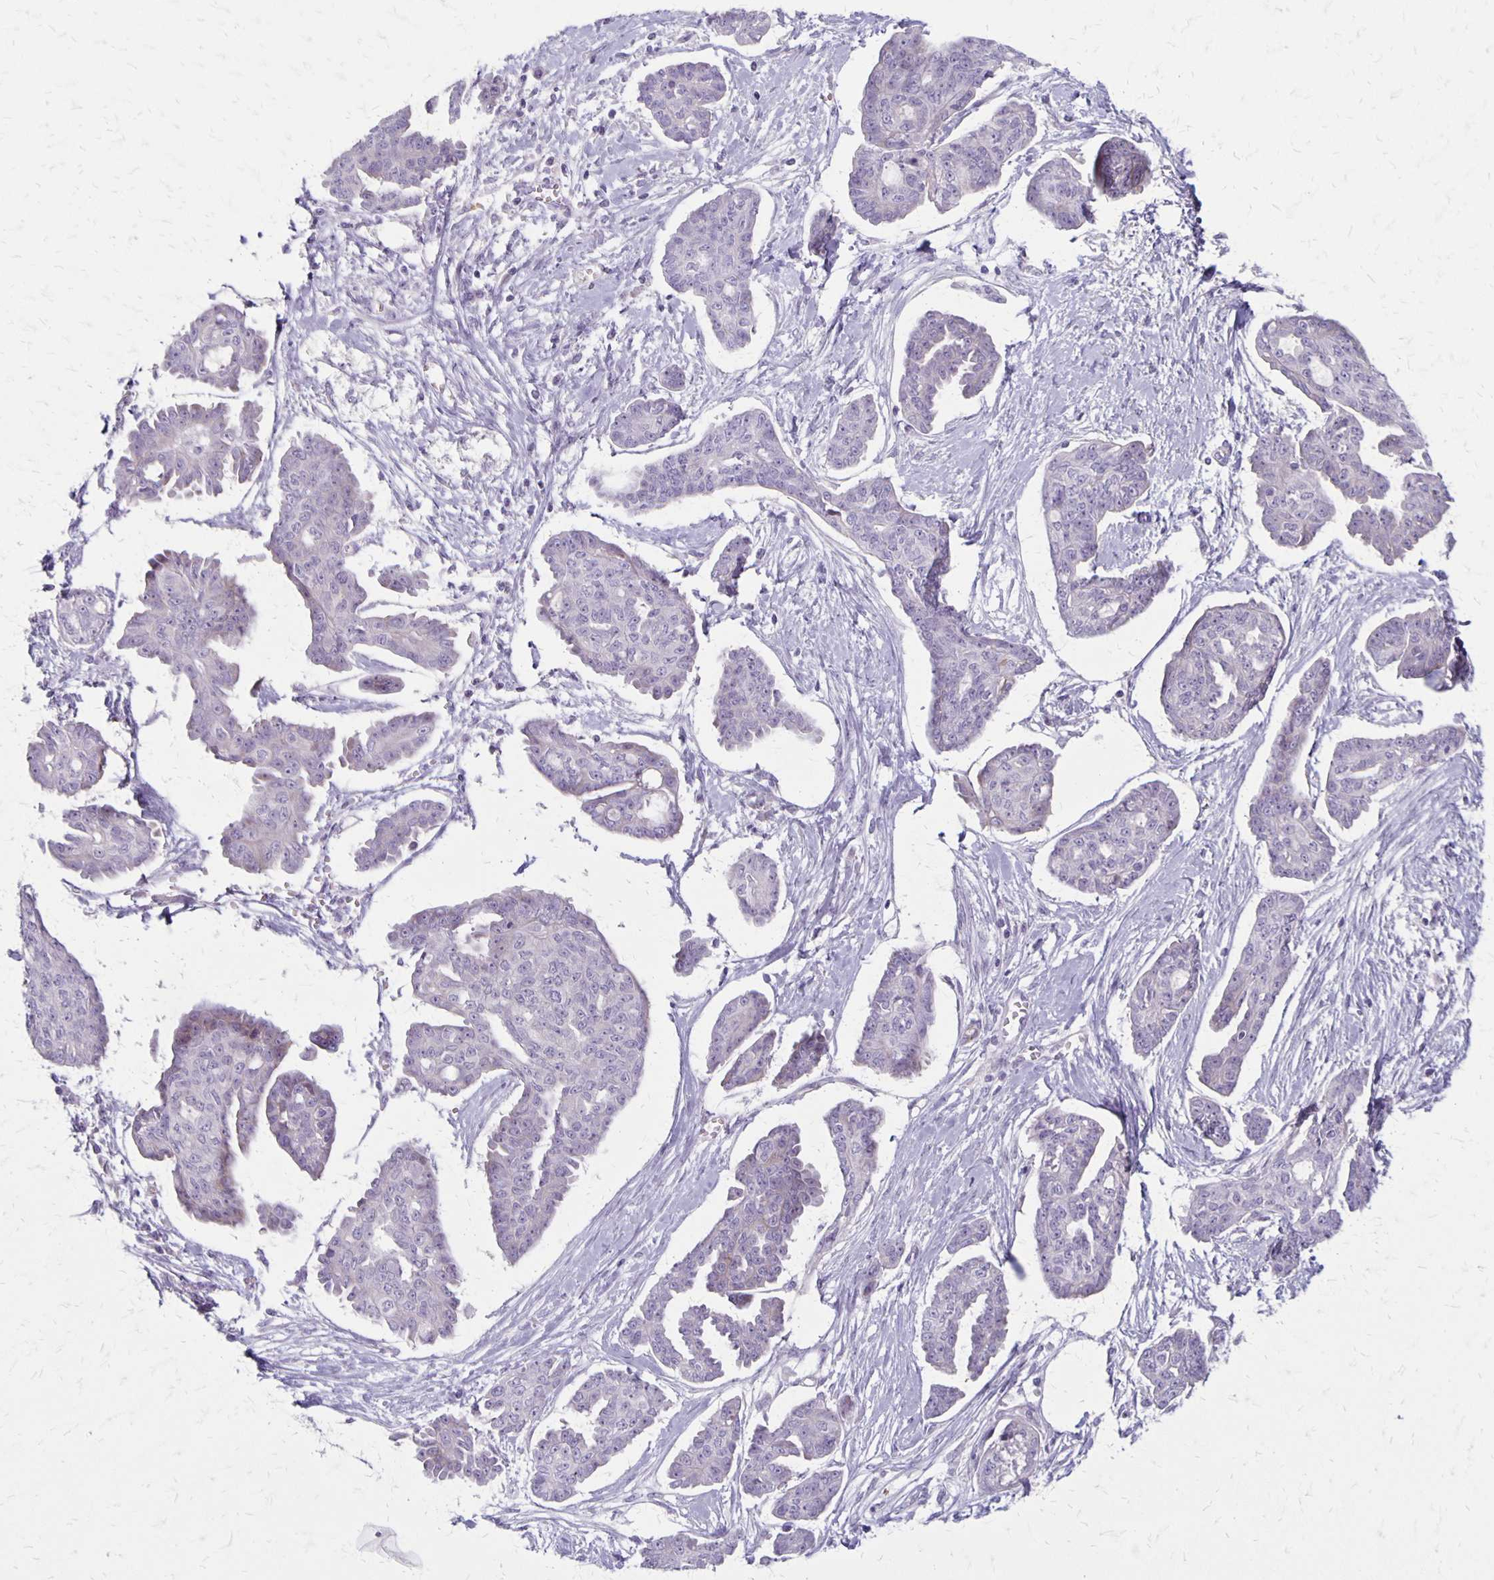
{"staining": {"intensity": "negative", "quantity": "none", "location": "none"}, "tissue": "ovarian cancer", "cell_type": "Tumor cells", "image_type": "cancer", "snomed": [{"axis": "morphology", "description": "Cystadenocarcinoma, serous, NOS"}, {"axis": "topography", "description": "Ovary"}], "caption": "Serous cystadenocarcinoma (ovarian) was stained to show a protein in brown. There is no significant positivity in tumor cells.", "gene": "HOMER1", "patient": {"sex": "female", "age": 71}}